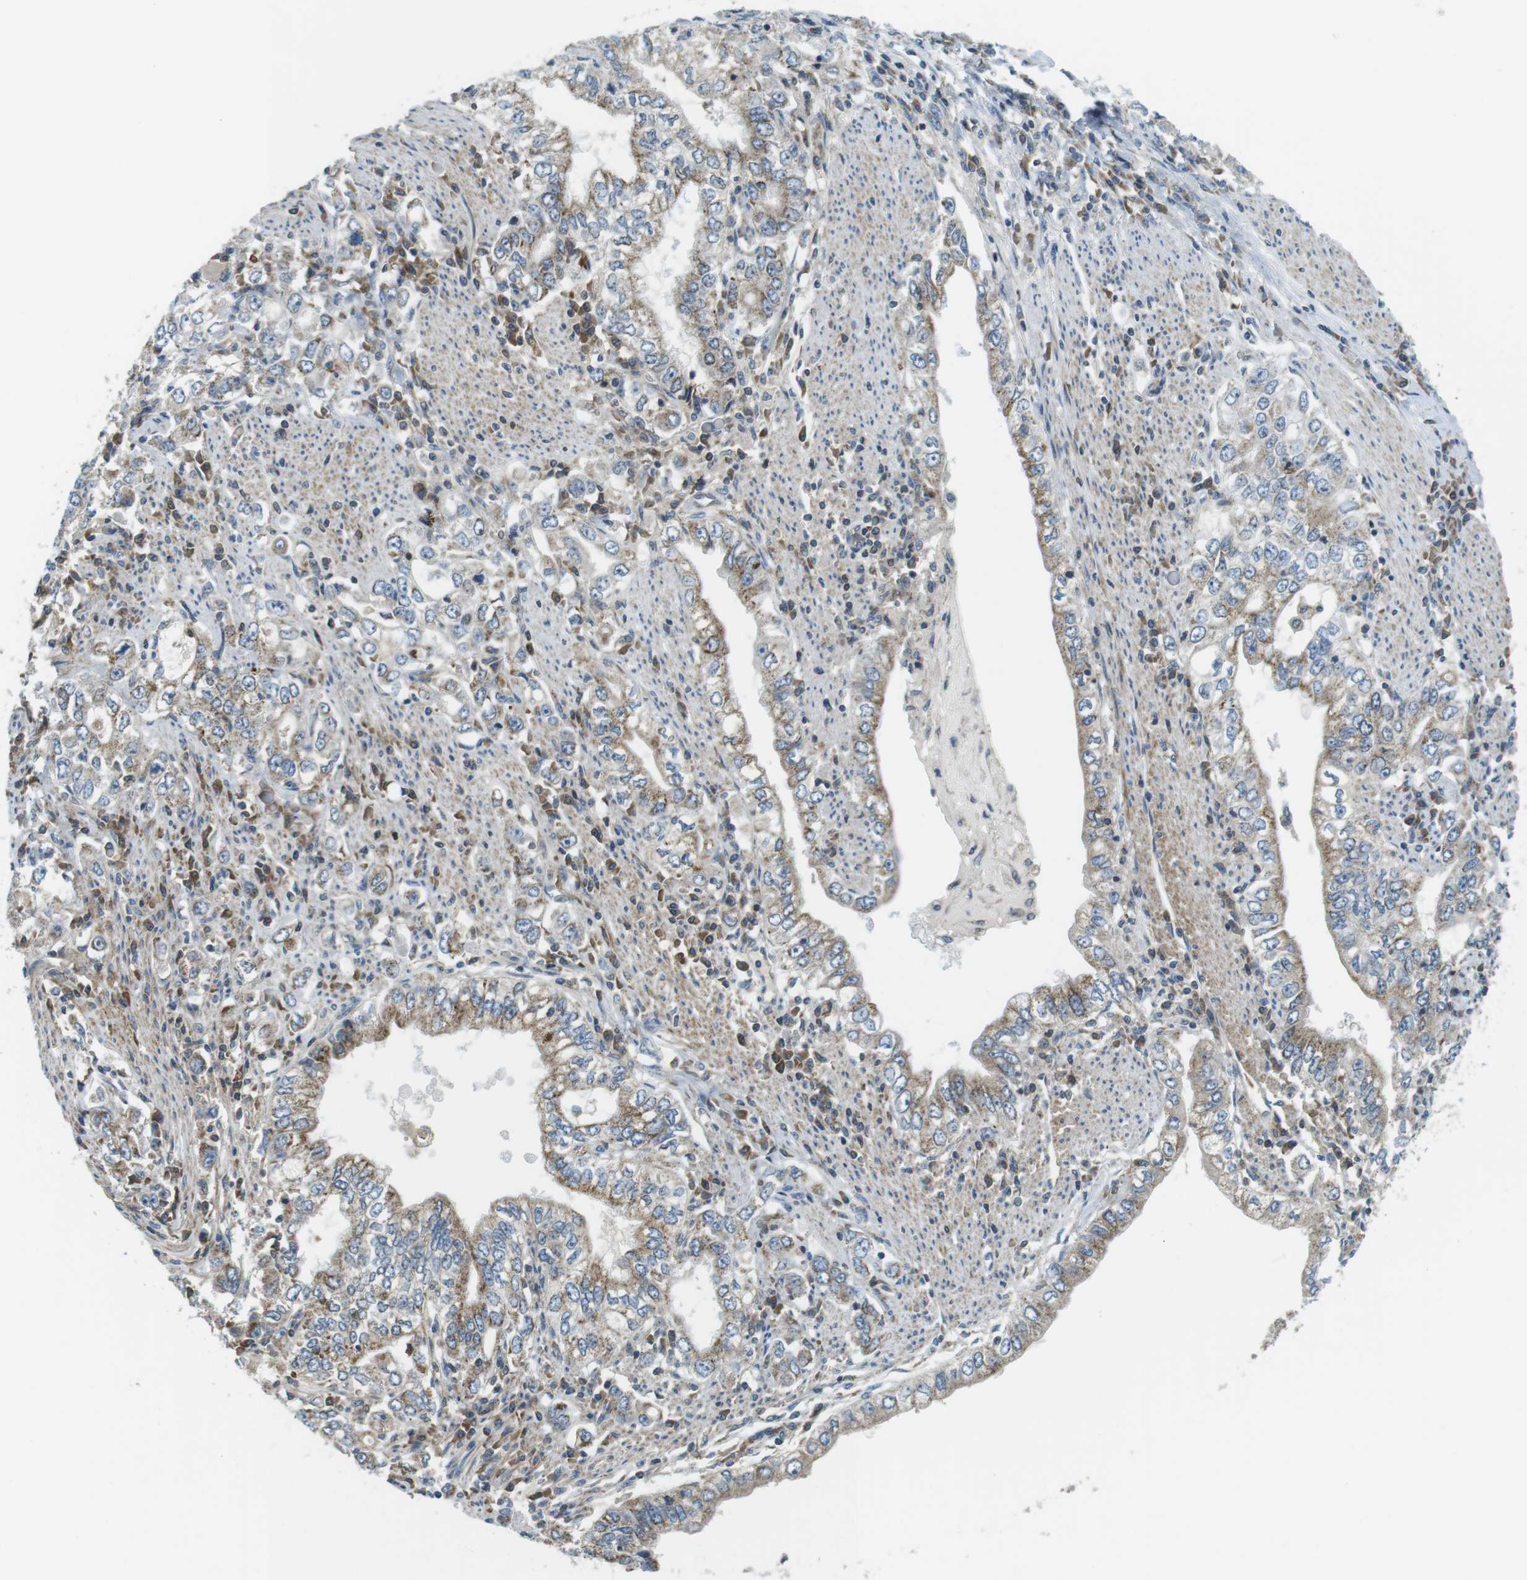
{"staining": {"intensity": "weak", "quantity": ">75%", "location": "cytoplasmic/membranous"}, "tissue": "stomach cancer", "cell_type": "Tumor cells", "image_type": "cancer", "snomed": [{"axis": "morphology", "description": "Adenocarcinoma, NOS"}, {"axis": "topography", "description": "Stomach, lower"}], "caption": "There is low levels of weak cytoplasmic/membranous staining in tumor cells of stomach cancer (adenocarcinoma), as demonstrated by immunohistochemical staining (brown color).", "gene": "LRRC3B", "patient": {"sex": "female", "age": 72}}